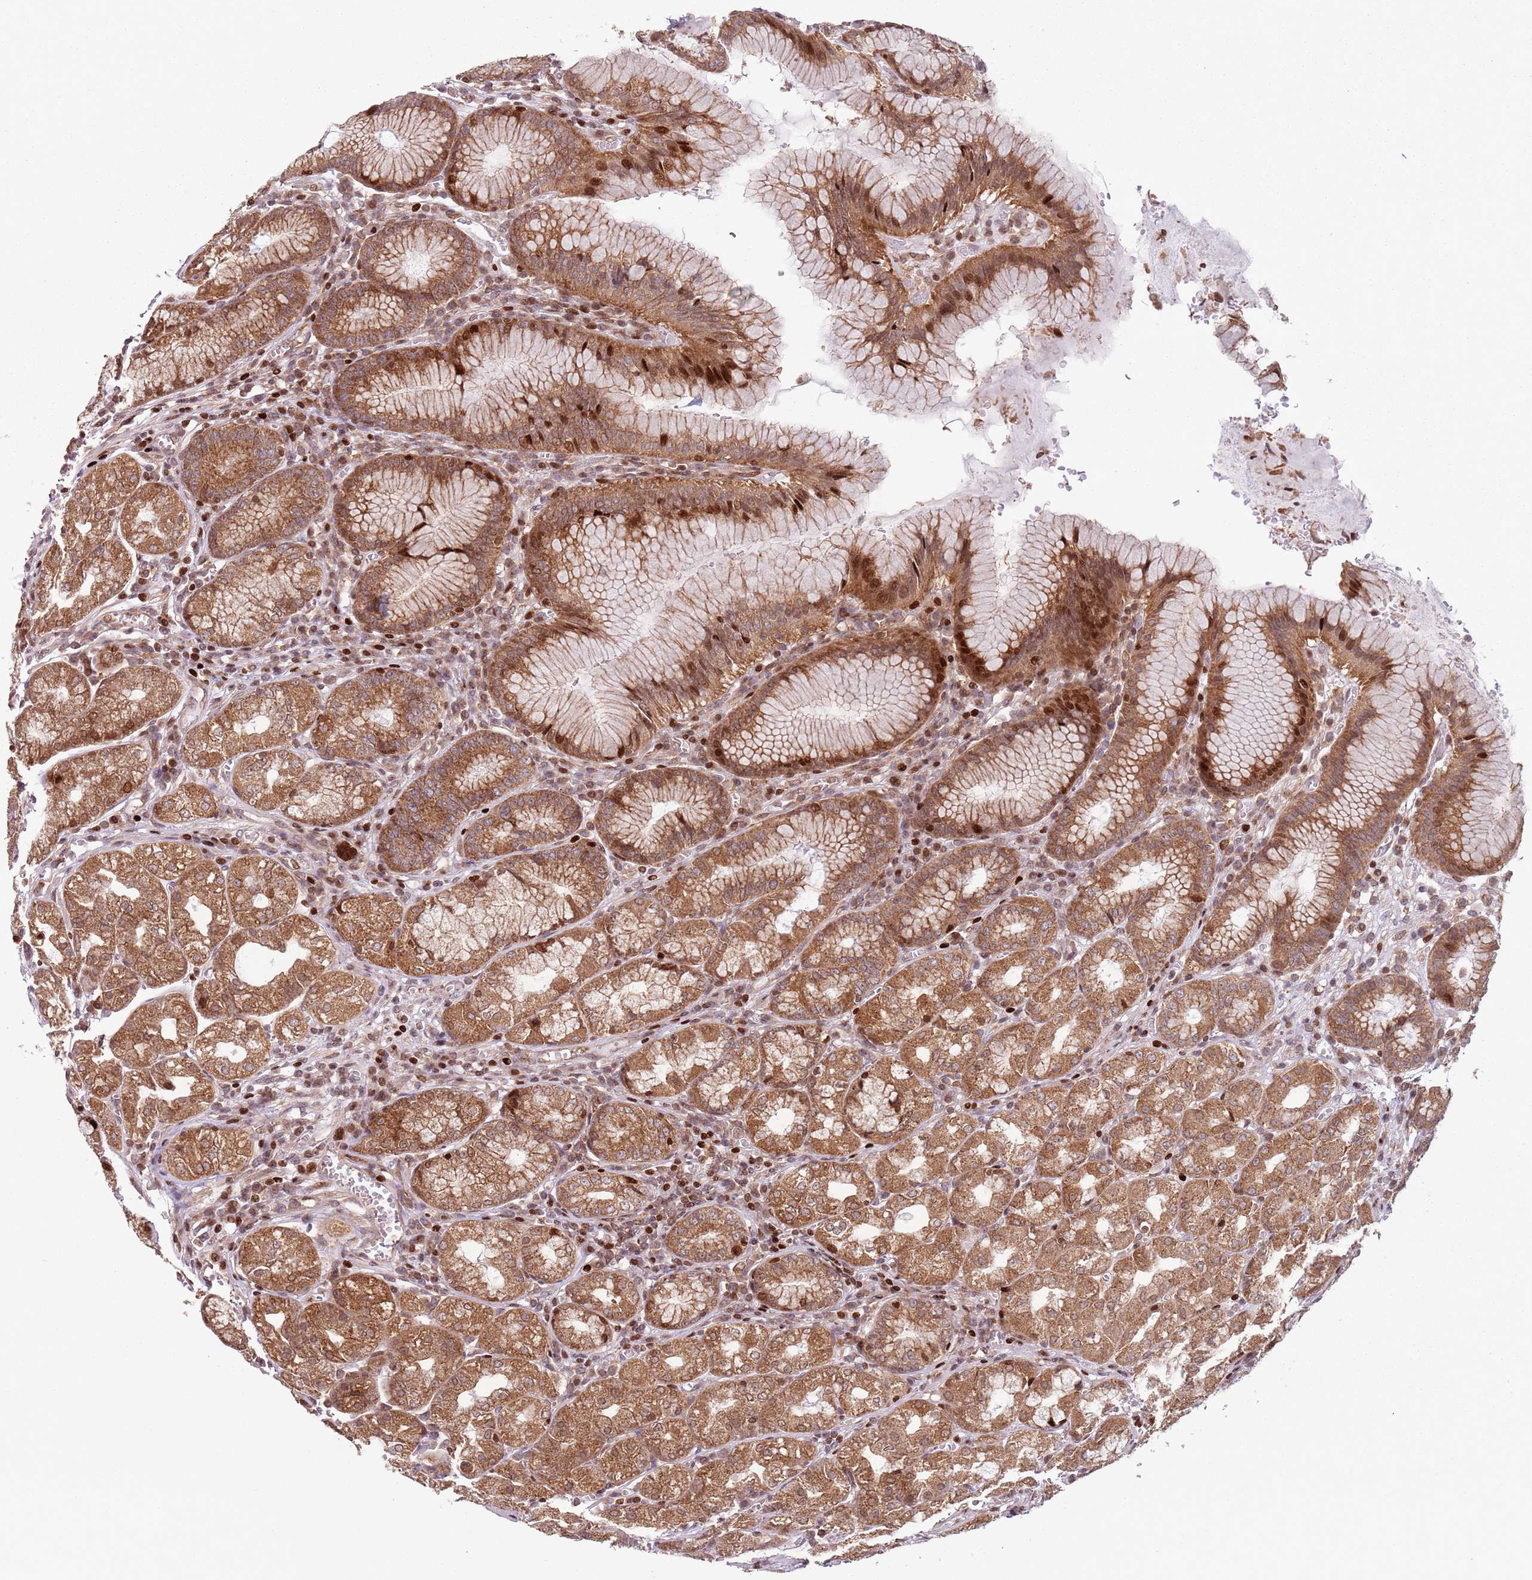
{"staining": {"intensity": "moderate", "quantity": ">75%", "location": "cytoplasmic/membranous,nuclear"}, "tissue": "stomach", "cell_type": "Glandular cells", "image_type": "normal", "snomed": [{"axis": "morphology", "description": "Normal tissue, NOS"}, {"axis": "topography", "description": "Stomach"}], "caption": "Benign stomach exhibits moderate cytoplasmic/membranous,nuclear expression in about >75% of glandular cells.", "gene": "HNRNPLL", "patient": {"sex": "male", "age": 55}}